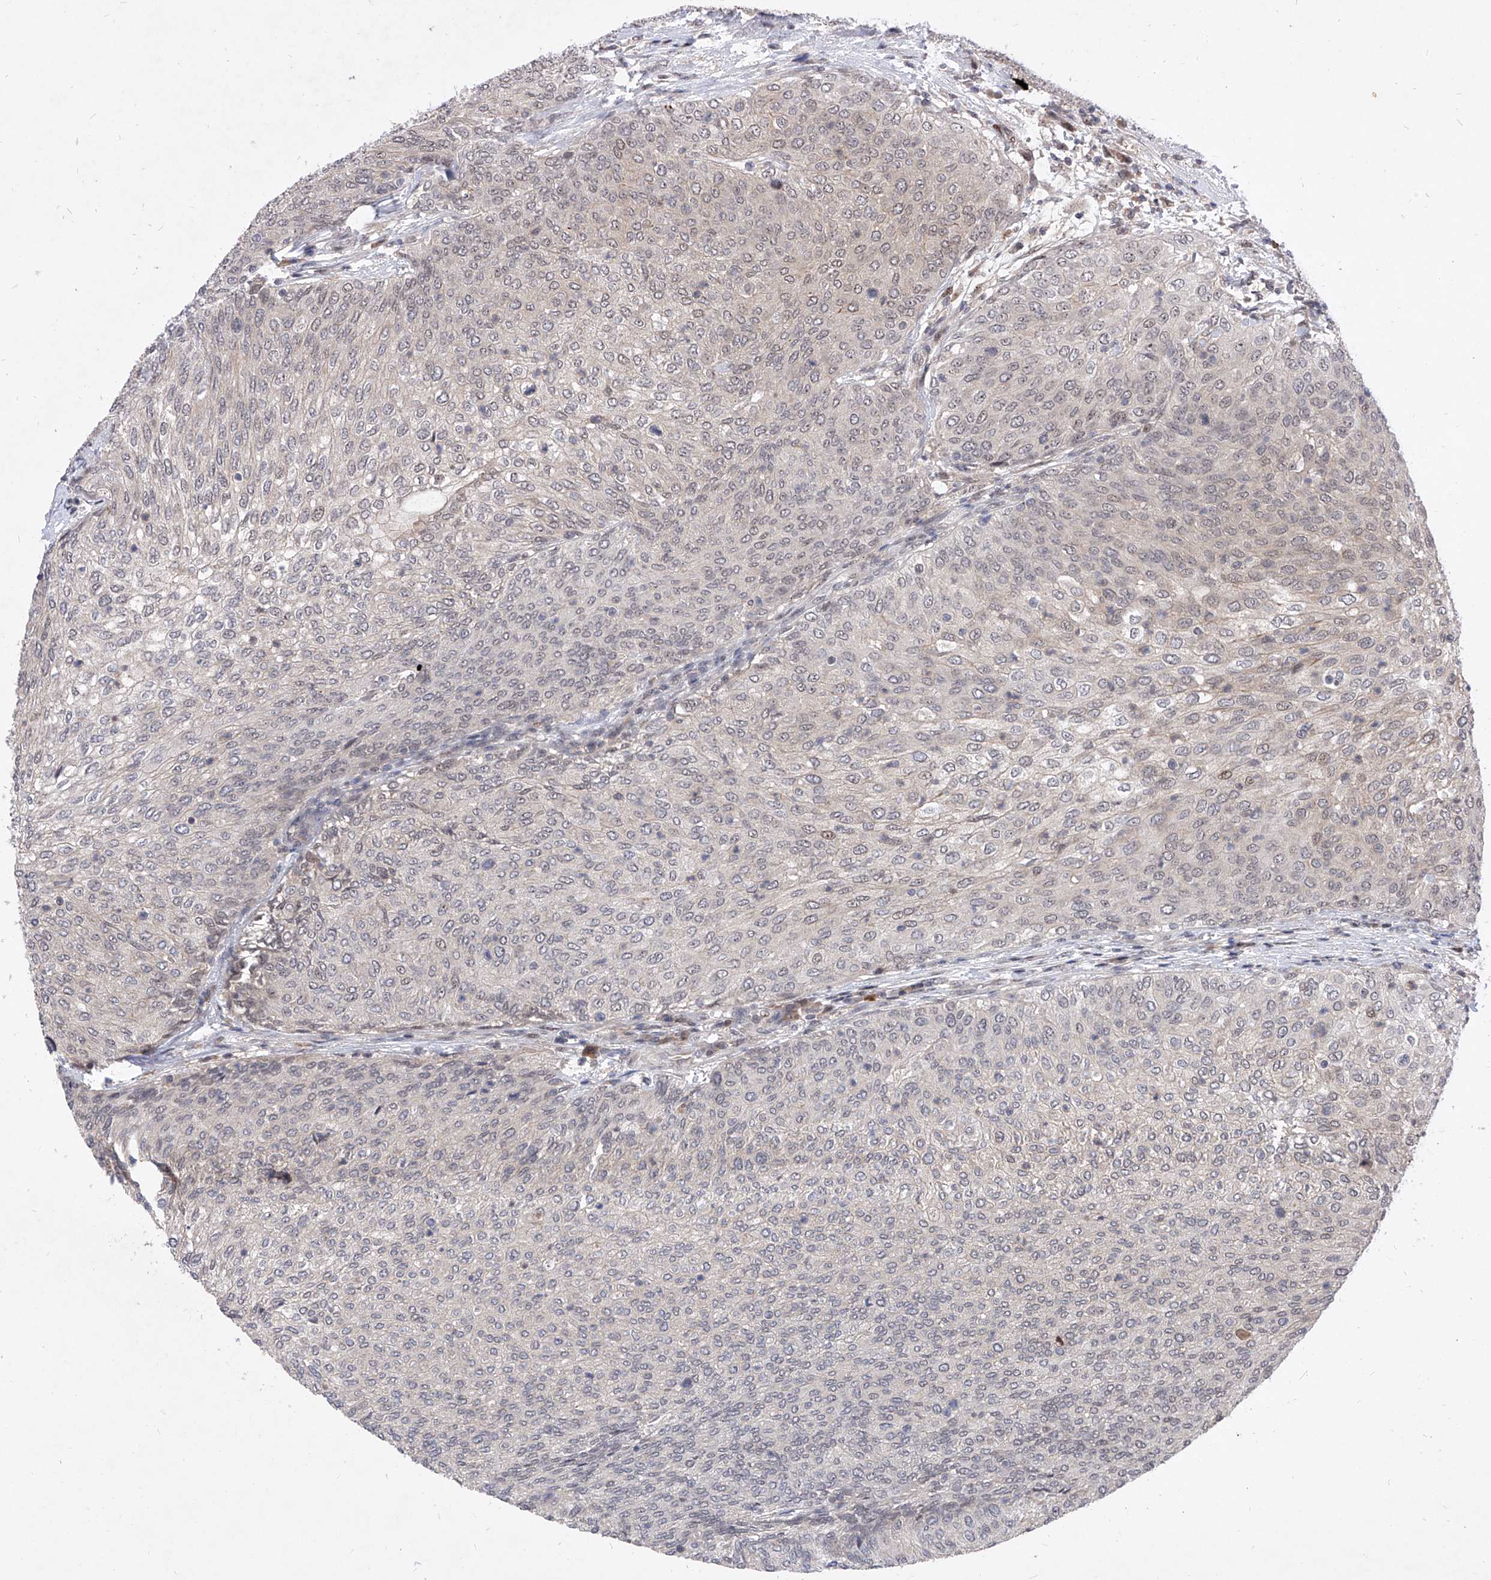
{"staining": {"intensity": "weak", "quantity": "<25%", "location": "nuclear"}, "tissue": "urothelial cancer", "cell_type": "Tumor cells", "image_type": "cancer", "snomed": [{"axis": "morphology", "description": "Urothelial carcinoma, Low grade"}, {"axis": "topography", "description": "Urinary bladder"}], "caption": "A photomicrograph of human urothelial cancer is negative for staining in tumor cells. (DAB immunohistochemistry (IHC), high magnification).", "gene": "LGR4", "patient": {"sex": "female", "age": 79}}